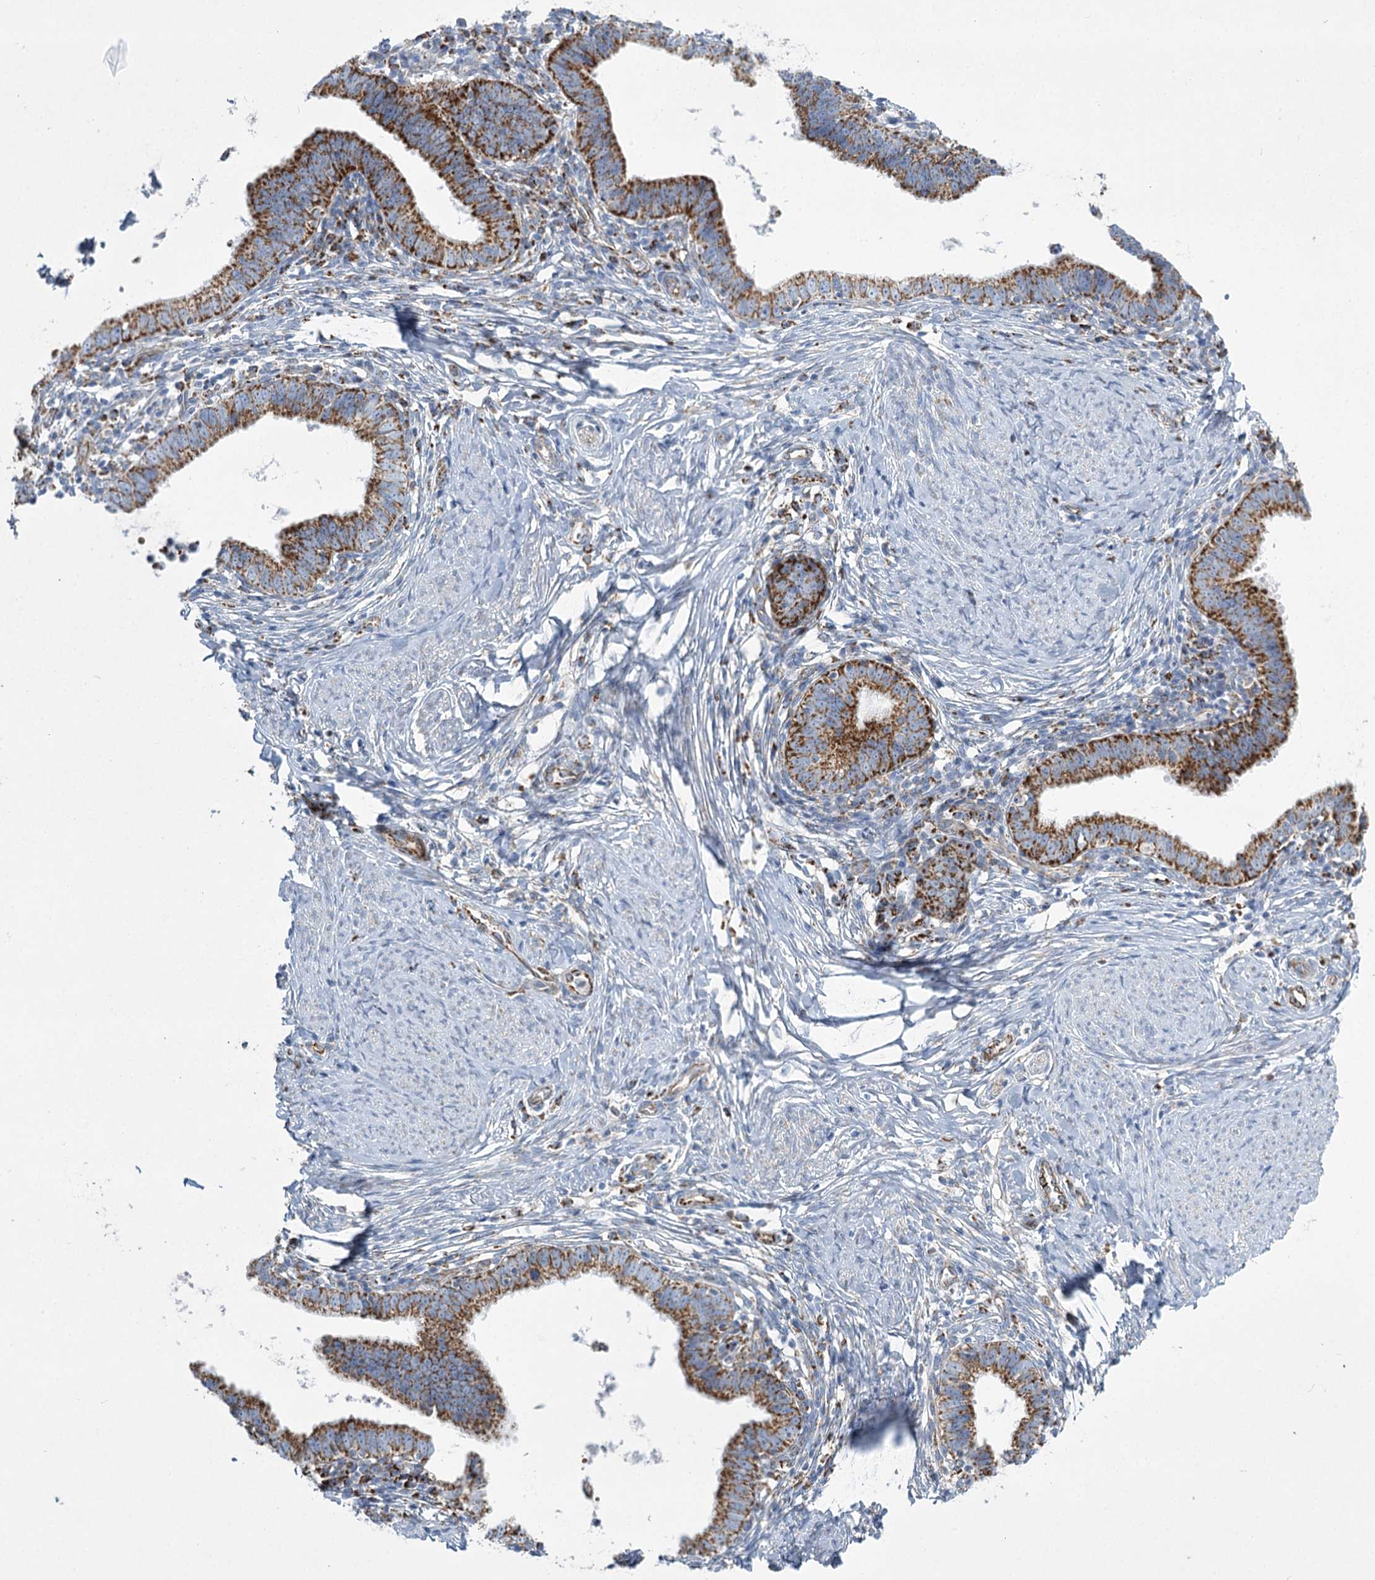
{"staining": {"intensity": "strong", "quantity": "25%-75%", "location": "cytoplasmic/membranous"}, "tissue": "cervical cancer", "cell_type": "Tumor cells", "image_type": "cancer", "snomed": [{"axis": "morphology", "description": "Adenocarcinoma, NOS"}, {"axis": "topography", "description": "Cervix"}], "caption": "High-power microscopy captured an immunohistochemistry (IHC) image of cervical adenocarcinoma, revealing strong cytoplasmic/membranous expression in about 25%-75% of tumor cells.", "gene": "DHTKD1", "patient": {"sex": "female", "age": 36}}